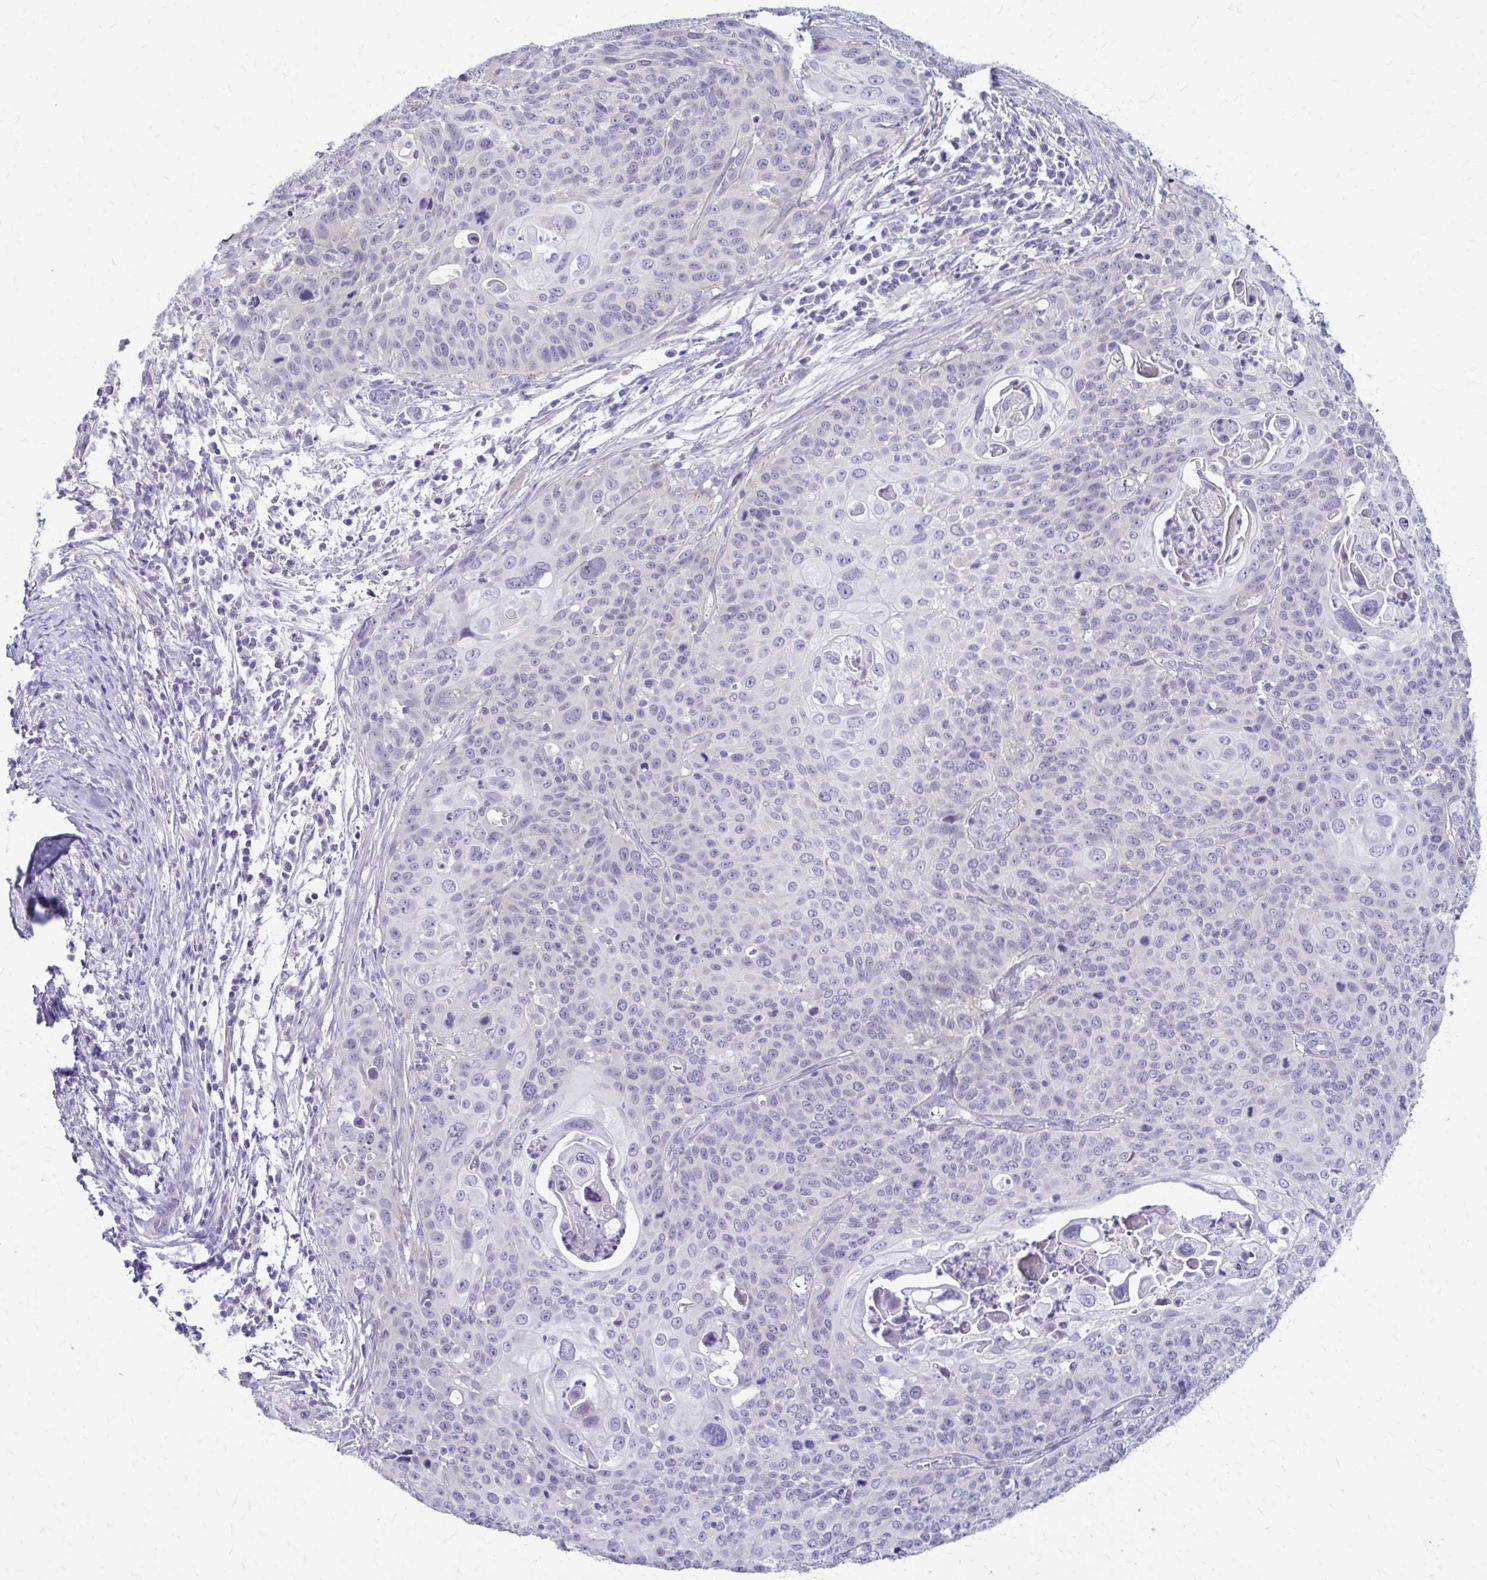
{"staining": {"intensity": "negative", "quantity": "none", "location": "none"}, "tissue": "cervical cancer", "cell_type": "Tumor cells", "image_type": "cancer", "snomed": [{"axis": "morphology", "description": "Squamous cell carcinoma, NOS"}, {"axis": "topography", "description": "Cervix"}], "caption": "The histopathology image reveals no staining of tumor cells in cervical cancer (squamous cell carcinoma).", "gene": "RHOBTB2", "patient": {"sex": "female", "age": 65}}